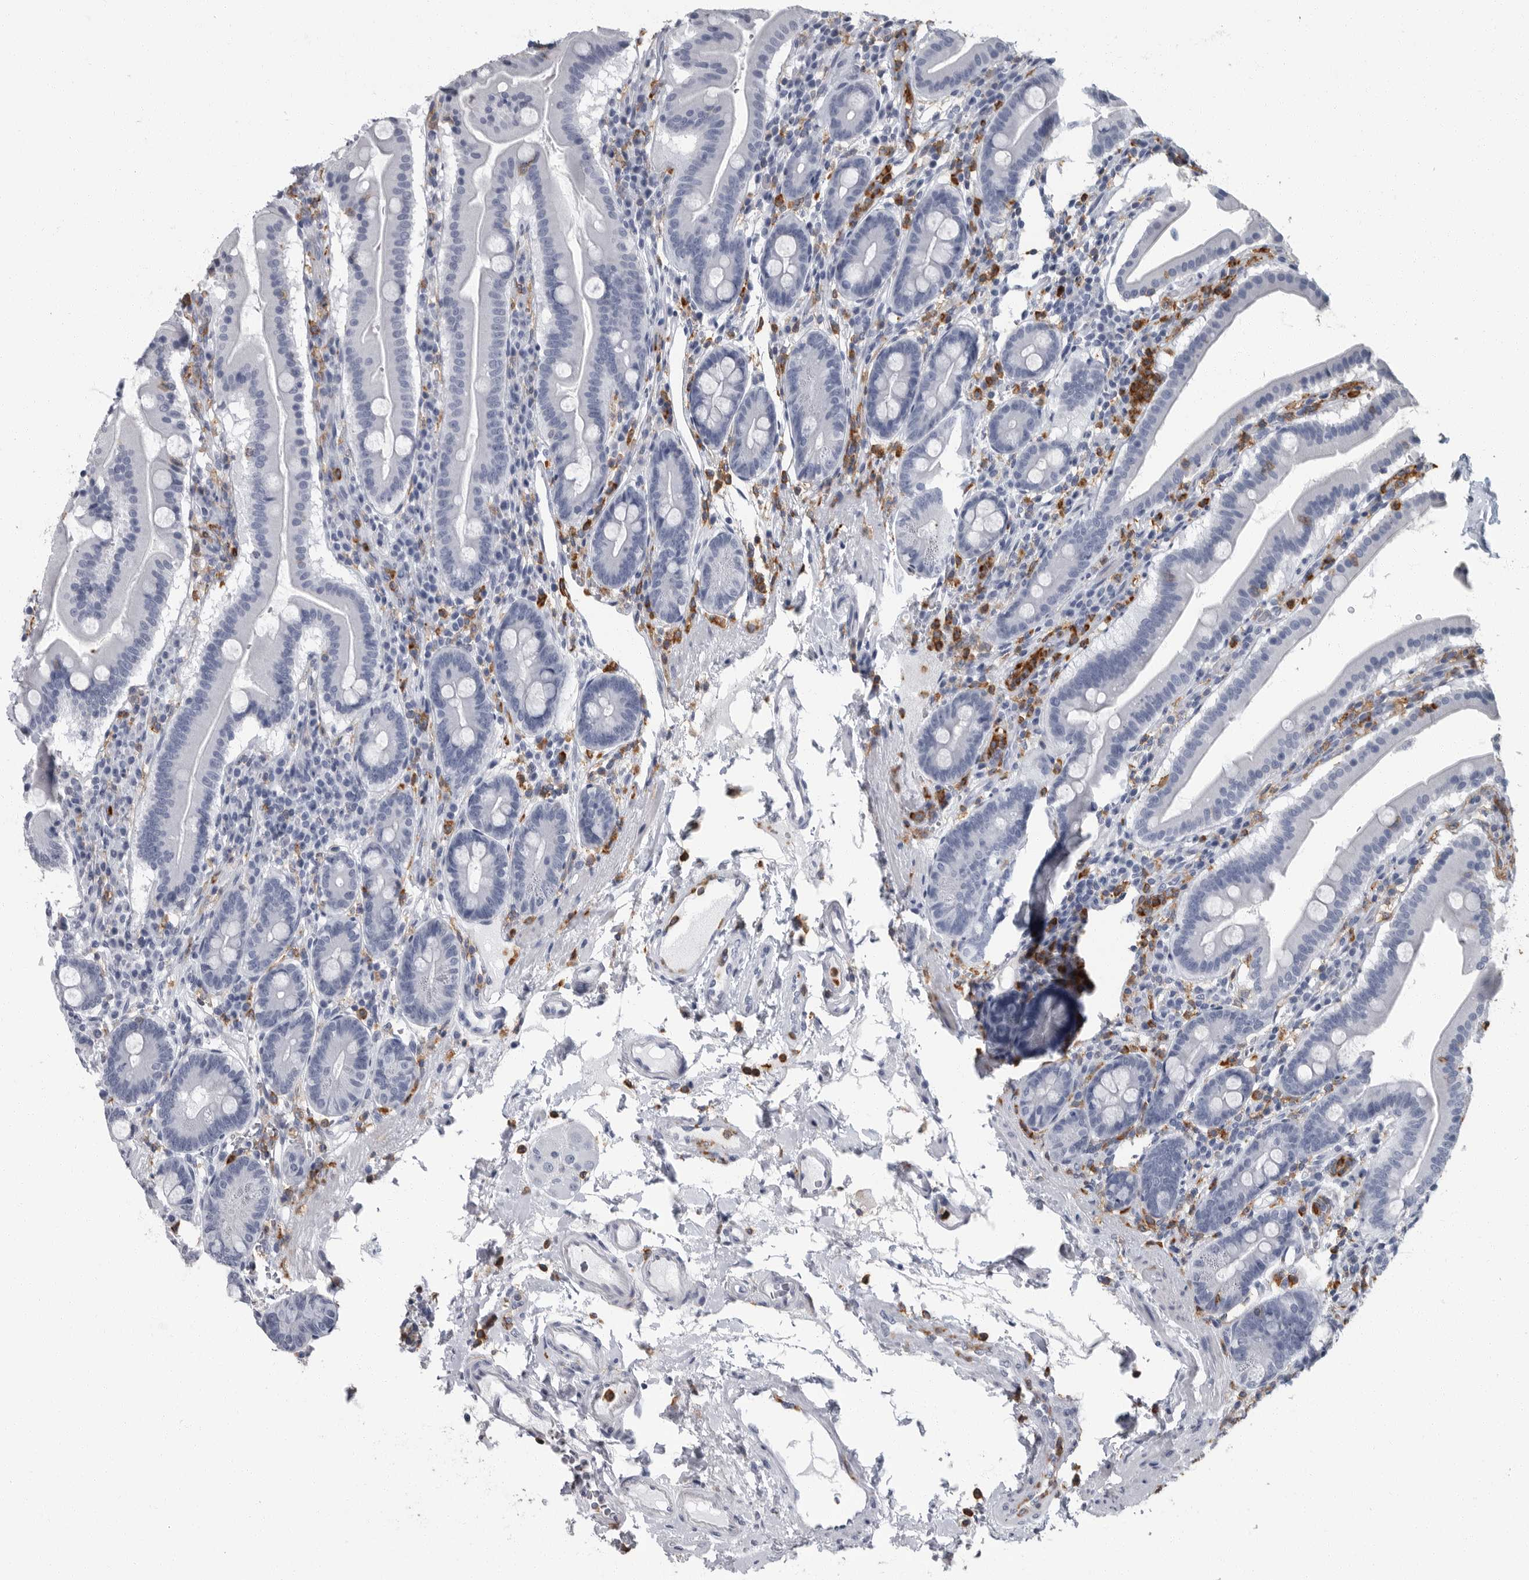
{"staining": {"intensity": "negative", "quantity": "none", "location": "none"}, "tissue": "duodenum", "cell_type": "Glandular cells", "image_type": "normal", "snomed": [{"axis": "morphology", "description": "Normal tissue, NOS"}, {"axis": "morphology", "description": "Adenocarcinoma, NOS"}, {"axis": "topography", "description": "Pancreas"}, {"axis": "topography", "description": "Duodenum"}], "caption": "Glandular cells show no significant protein positivity in unremarkable duodenum. The staining is performed using DAB brown chromogen with nuclei counter-stained in using hematoxylin.", "gene": "FCER1G", "patient": {"sex": "male", "age": 50}}